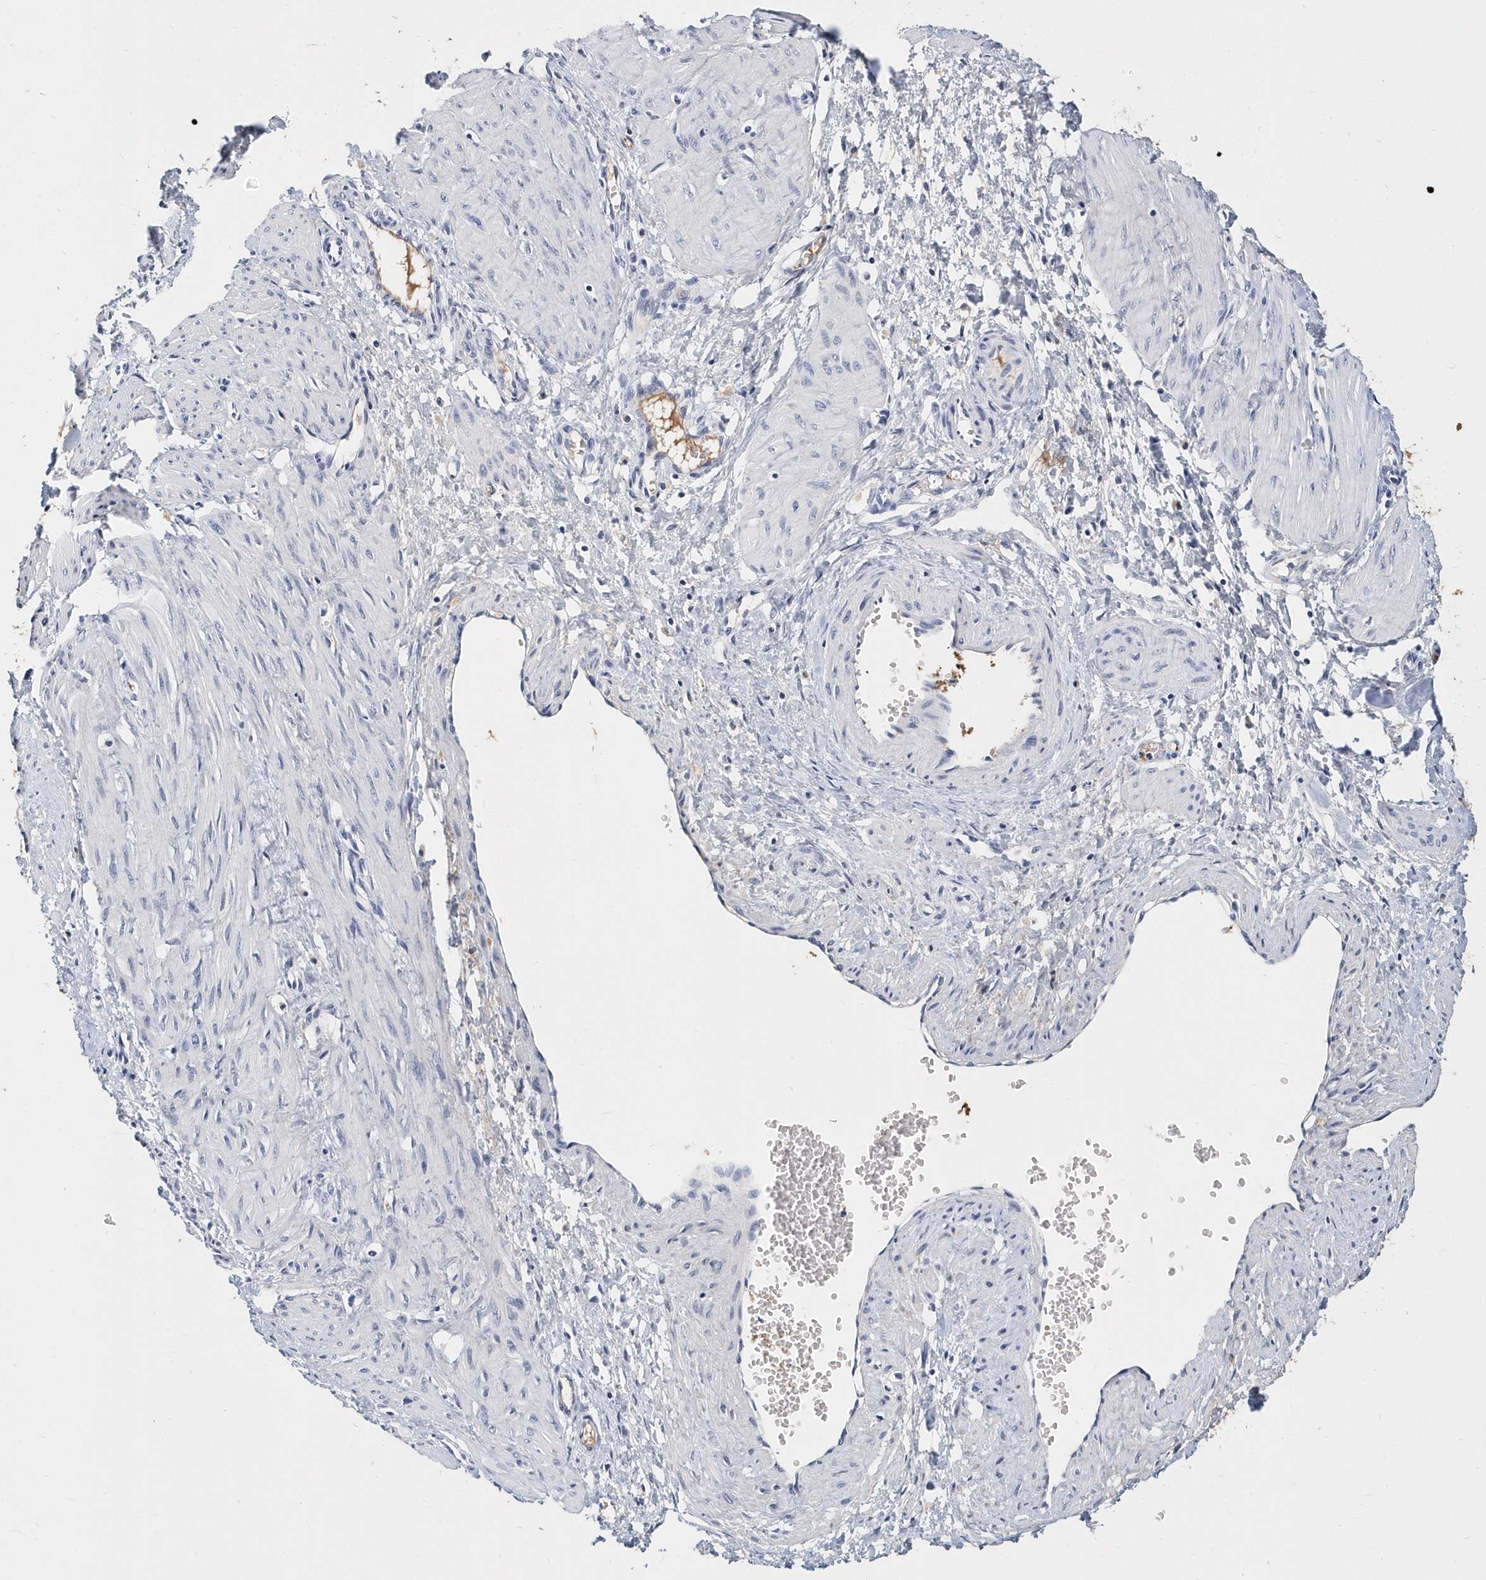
{"staining": {"intensity": "negative", "quantity": "none", "location": "none"}, "tissue": "smooth muscle", "cell_type": "Smooth muscle cells", "image_type": "normal", "snomed": [{"axis": "morphology", "description": "Normal tissue, NOS"}, {"axis": "topography", "description": "Endometrium"}], "caption": "High power microscopy histopathology image of an IHC photomicrograph of unremarkable smooth muscle, revealing no significant staining in smooth muscle cells.", "gene": "ITGA2B", "patient": {"sex": "female", "age": 33}}